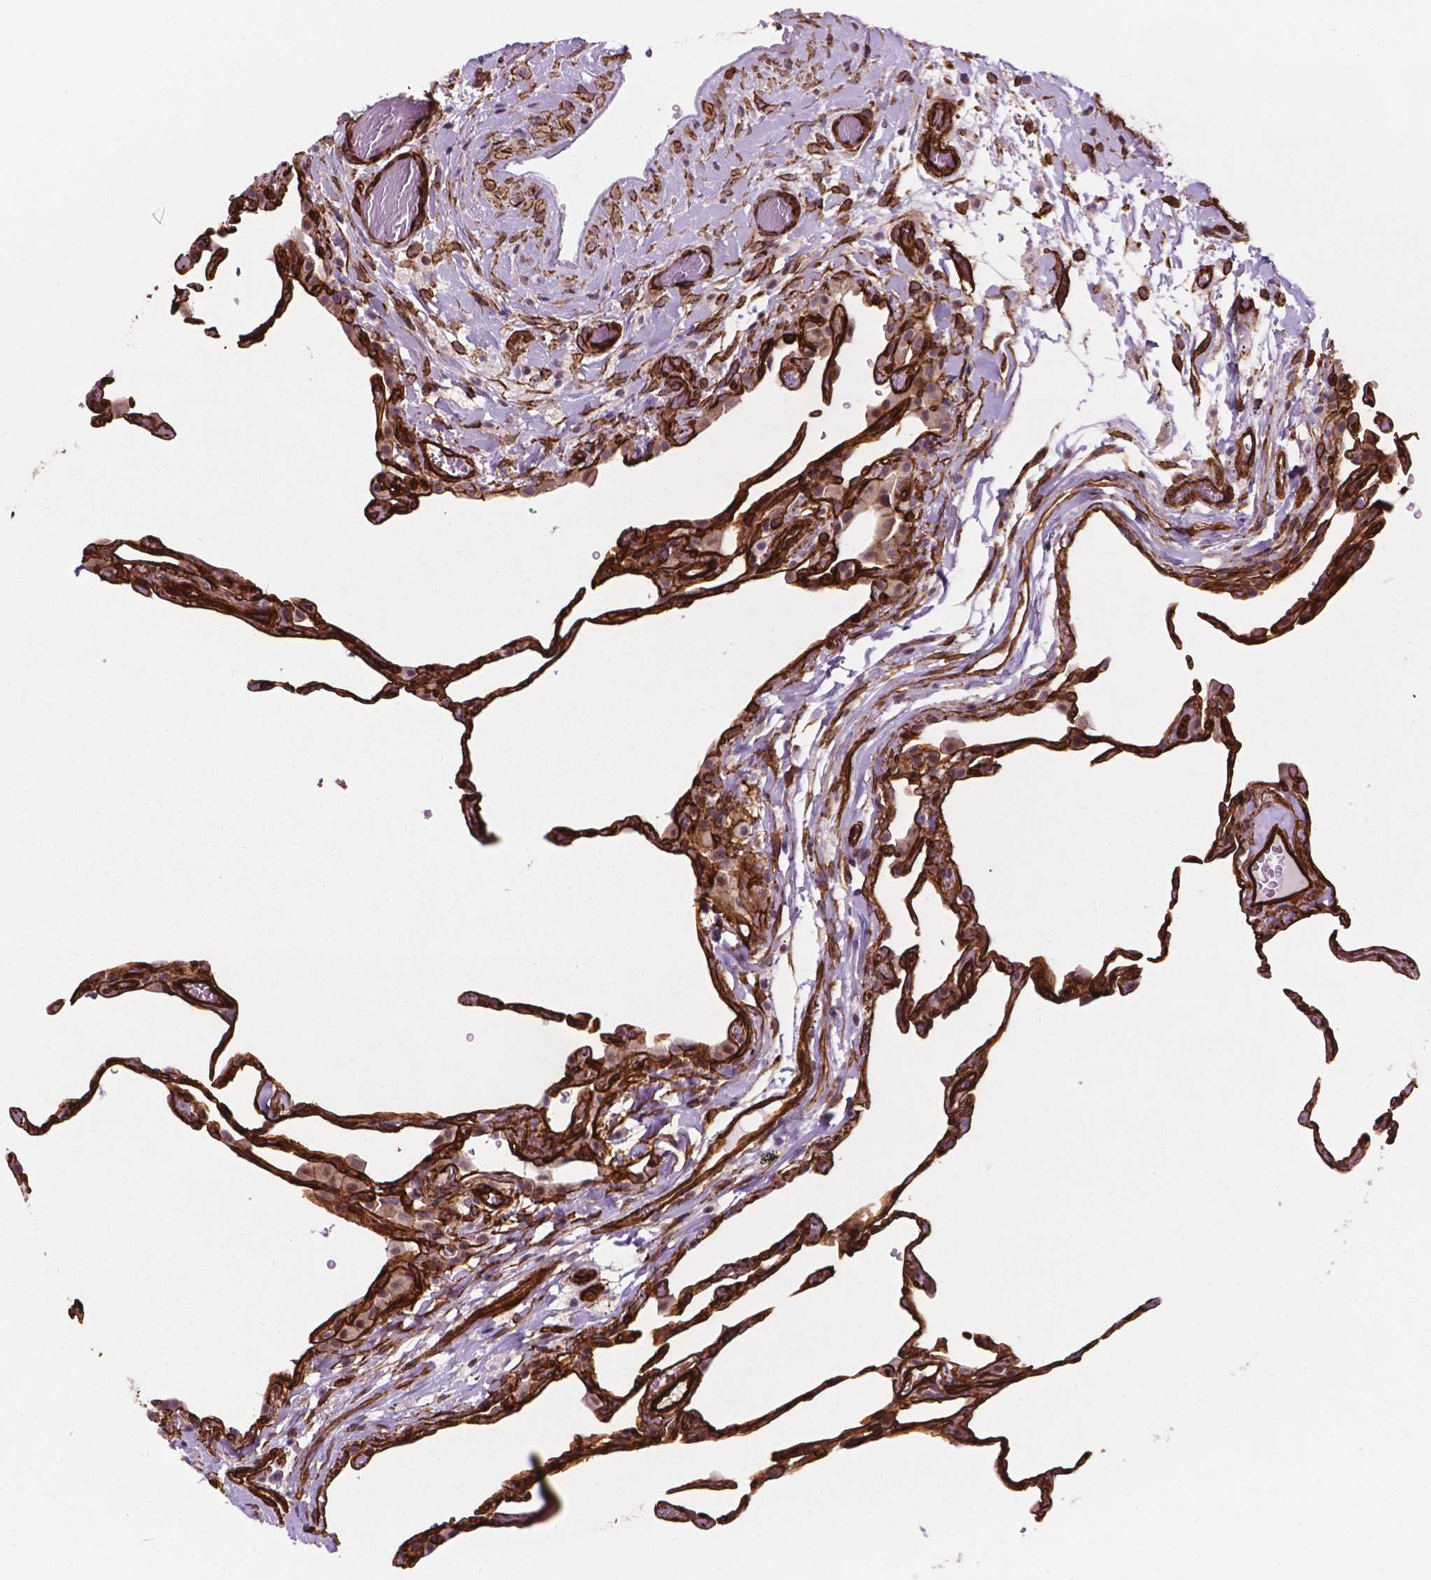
{"staining": {"intensity": "strong", "quantity": ">75%", "location": "cytoplasmic/membranous"}, "tissue": "lung", "cell_type": "Alveolar cells", "image_type": "normal", "snomed": [{"axis": "morphology", "description": "Normal tissue, NOS"}, {"axis": "topography", "description": "Lung"}], "caption": "IHC of unremarkable human lung reveals high levels of strong cytoplasmic/membranous expression in about >75% of alveolar cells.", "gene": "EGFL8", "patient": {"sex": "female", "age": 57}}